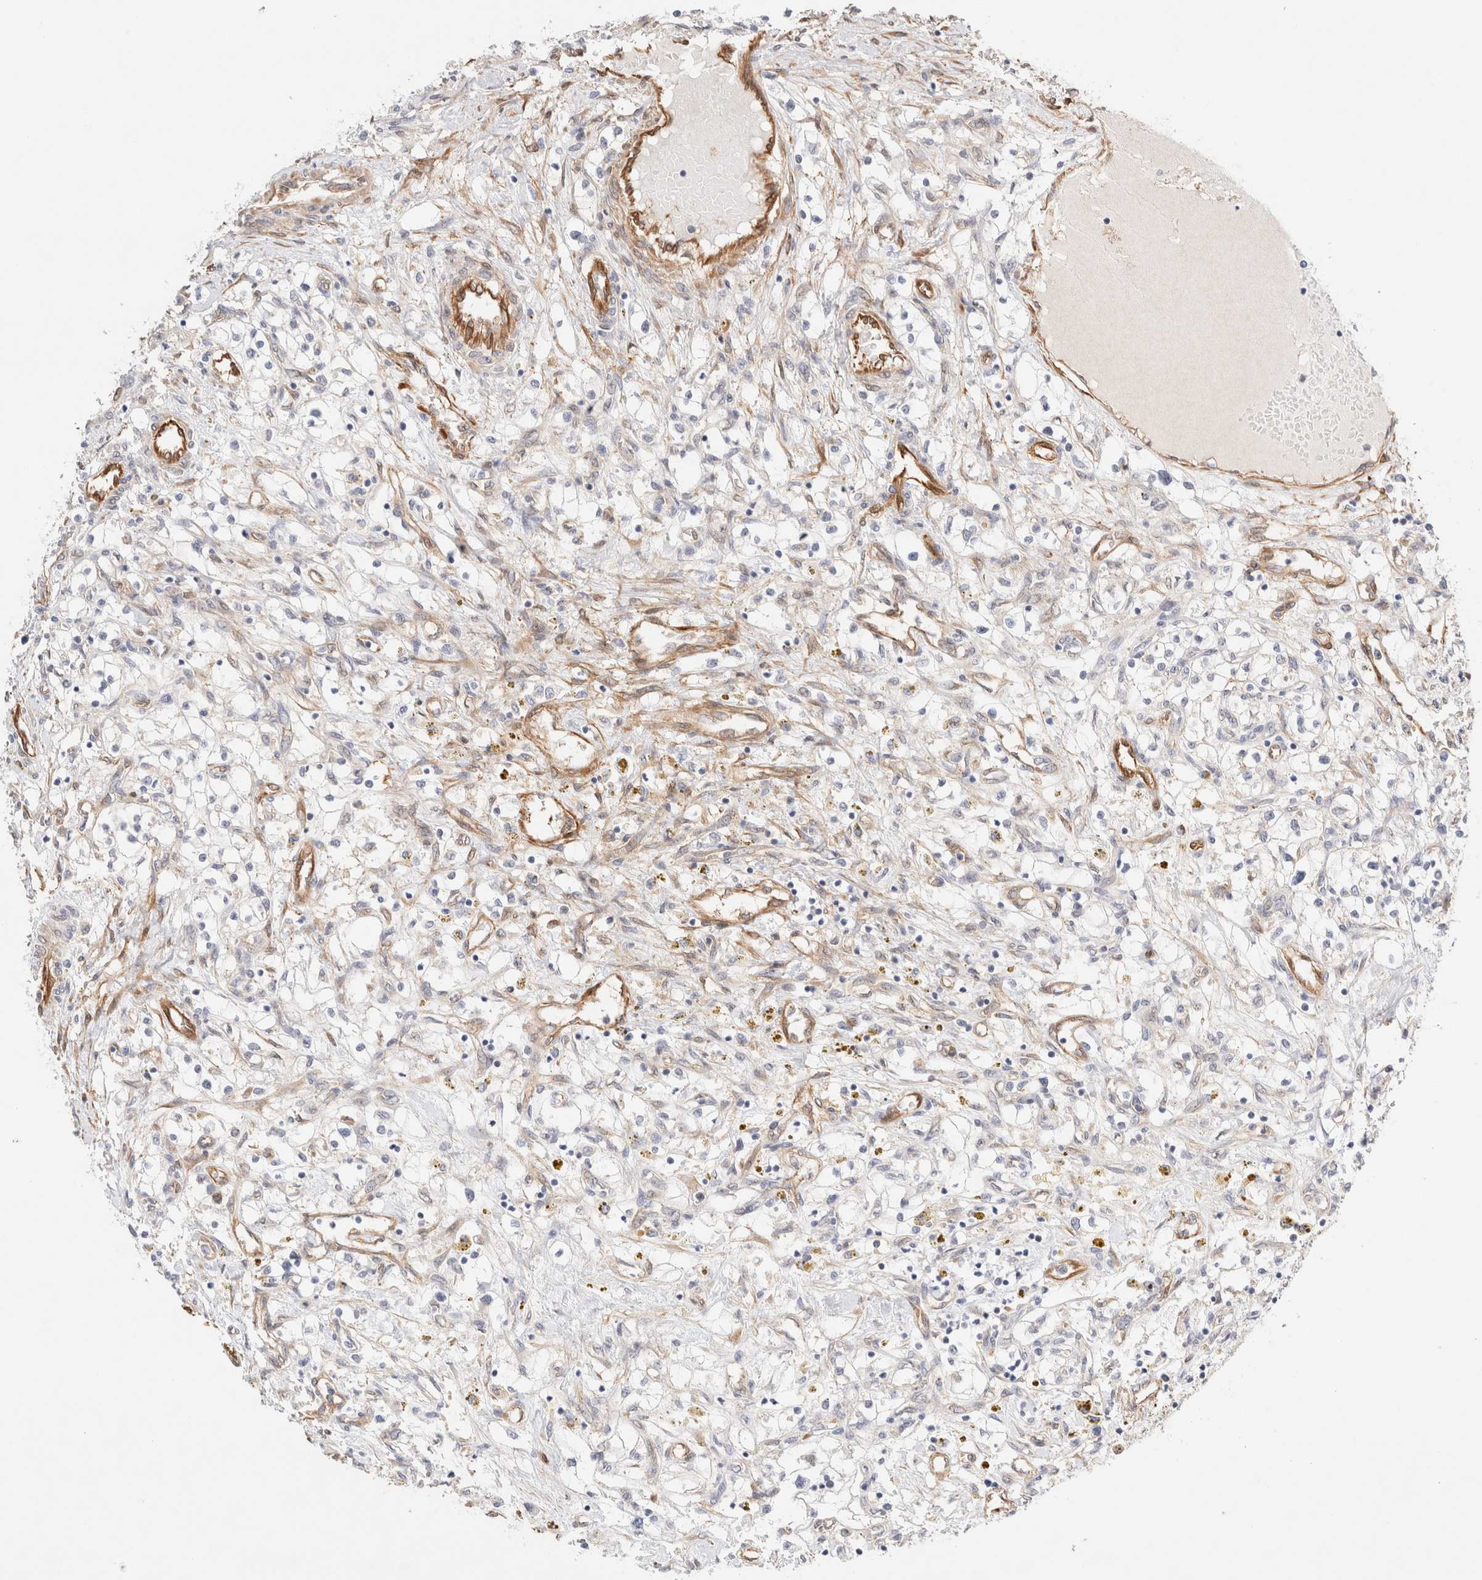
{"staining": {"intensity": "negative", "quantity": "none", "location": "none"}, "tissue": "renal cancer", "cell_type": "Tumor cells", "image_type": "cancer", "snomed": [{"axis": "morphology", "description": "Adenocarcinoma, NOS"}, {"axis": "topography", "description": "Kidney"}], "caption": "Protein analysis of renal adenocarcinoma reveals no significant positivity in tumor cells.", "gene": "LMCD1", "patient": {"sex": "male", "age": 68}}